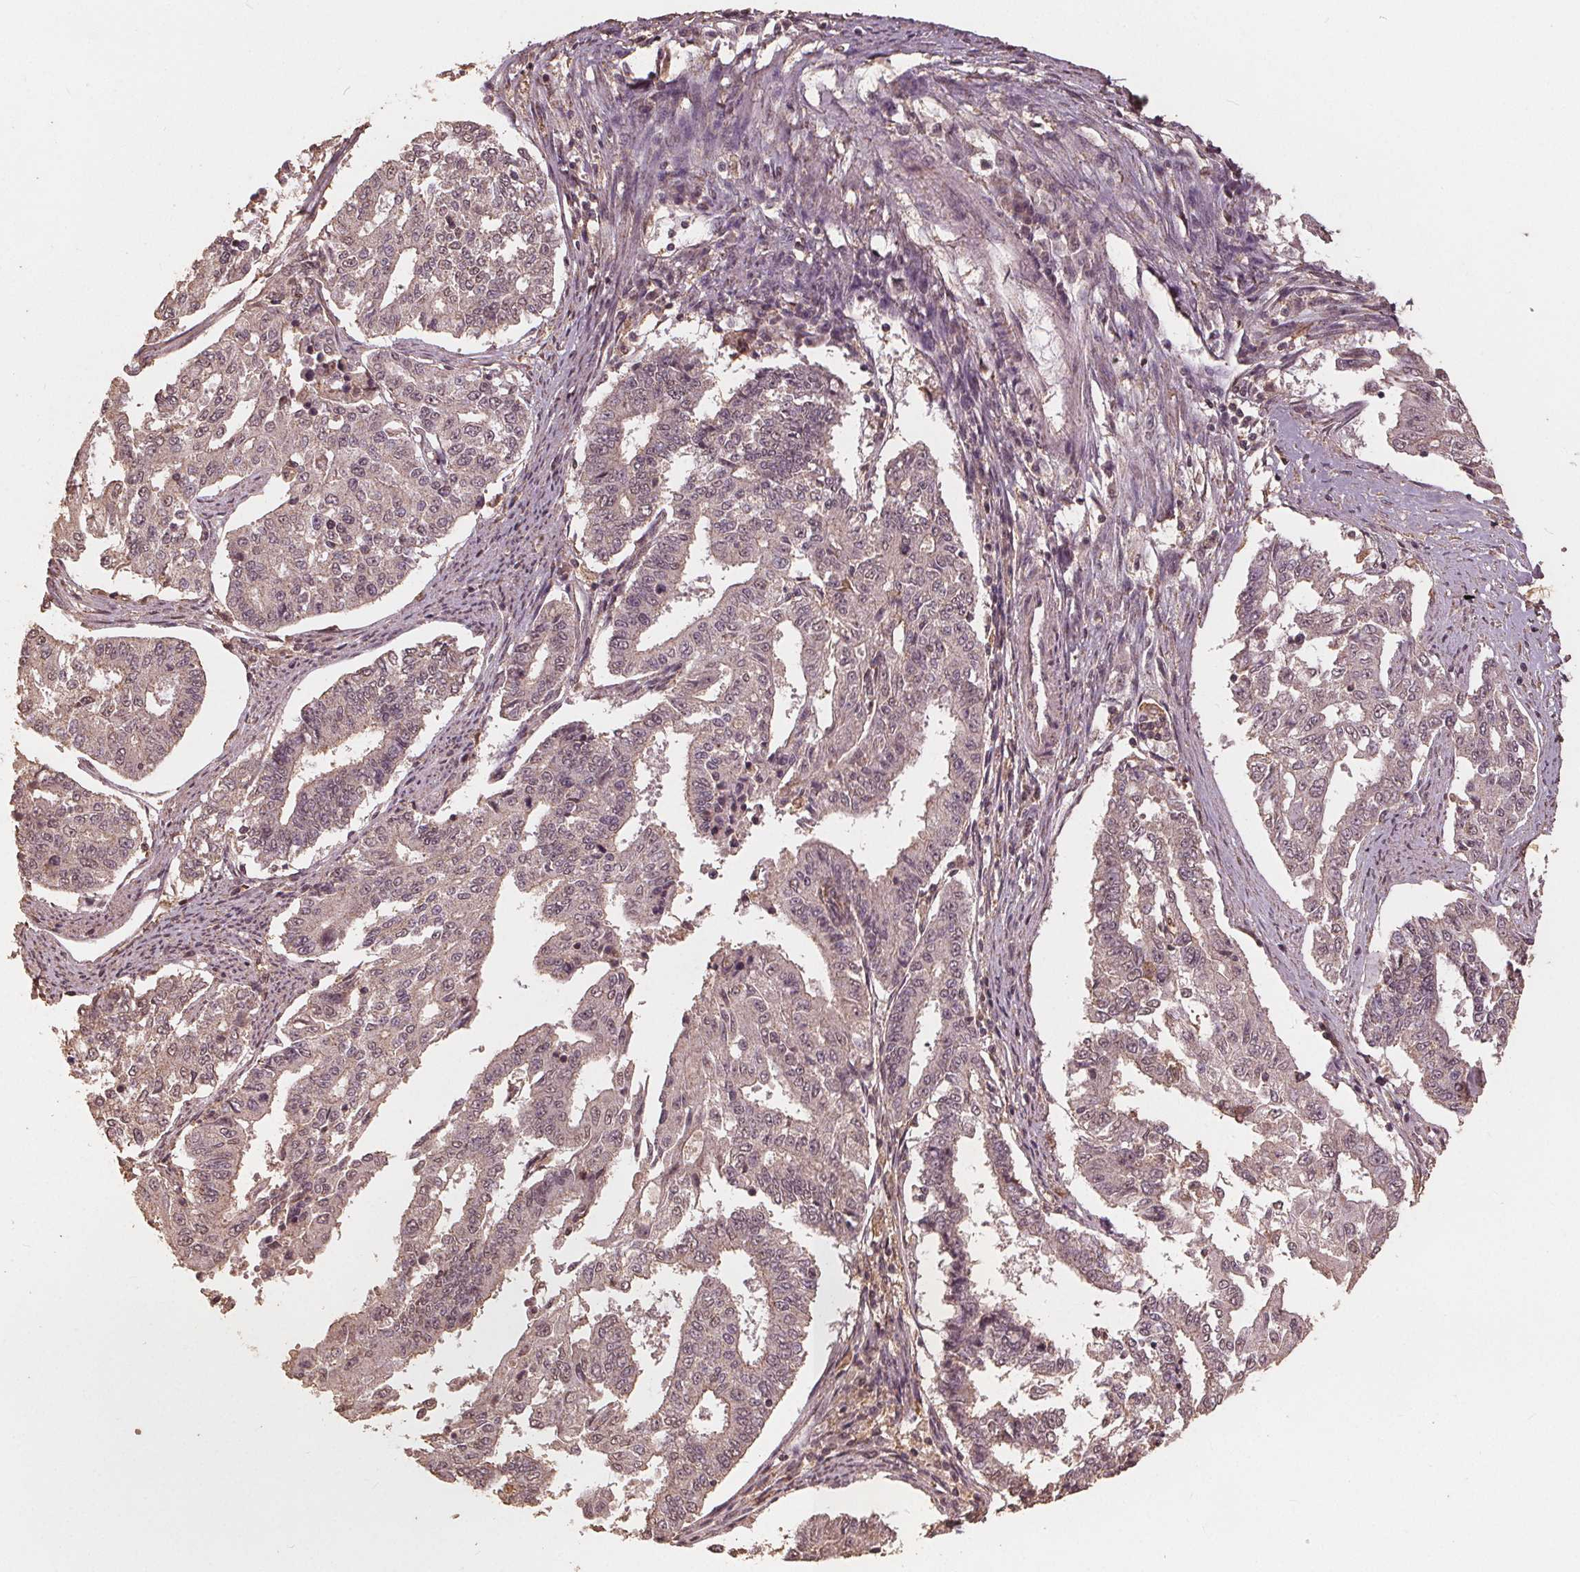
{"staining": {"intensity": "weak", "quantity": "<25%", "location": "nuclear"}, "tissue": "endometrial cancer", "cell_type": "Tumor cells", "image_type": "cancer", "snomed": [{"axis": "morphology", "description": "Adenocarcinoma, NOS"}, {"axis": "topography", "description": "Uterus"}], "caption": "Immunohistochemical staining of endometrial adenocarcinoma demonstrates no significant staining in tumor cells.", "gene": "DSG3", "patient": {"sex": "female", "age": 59}}